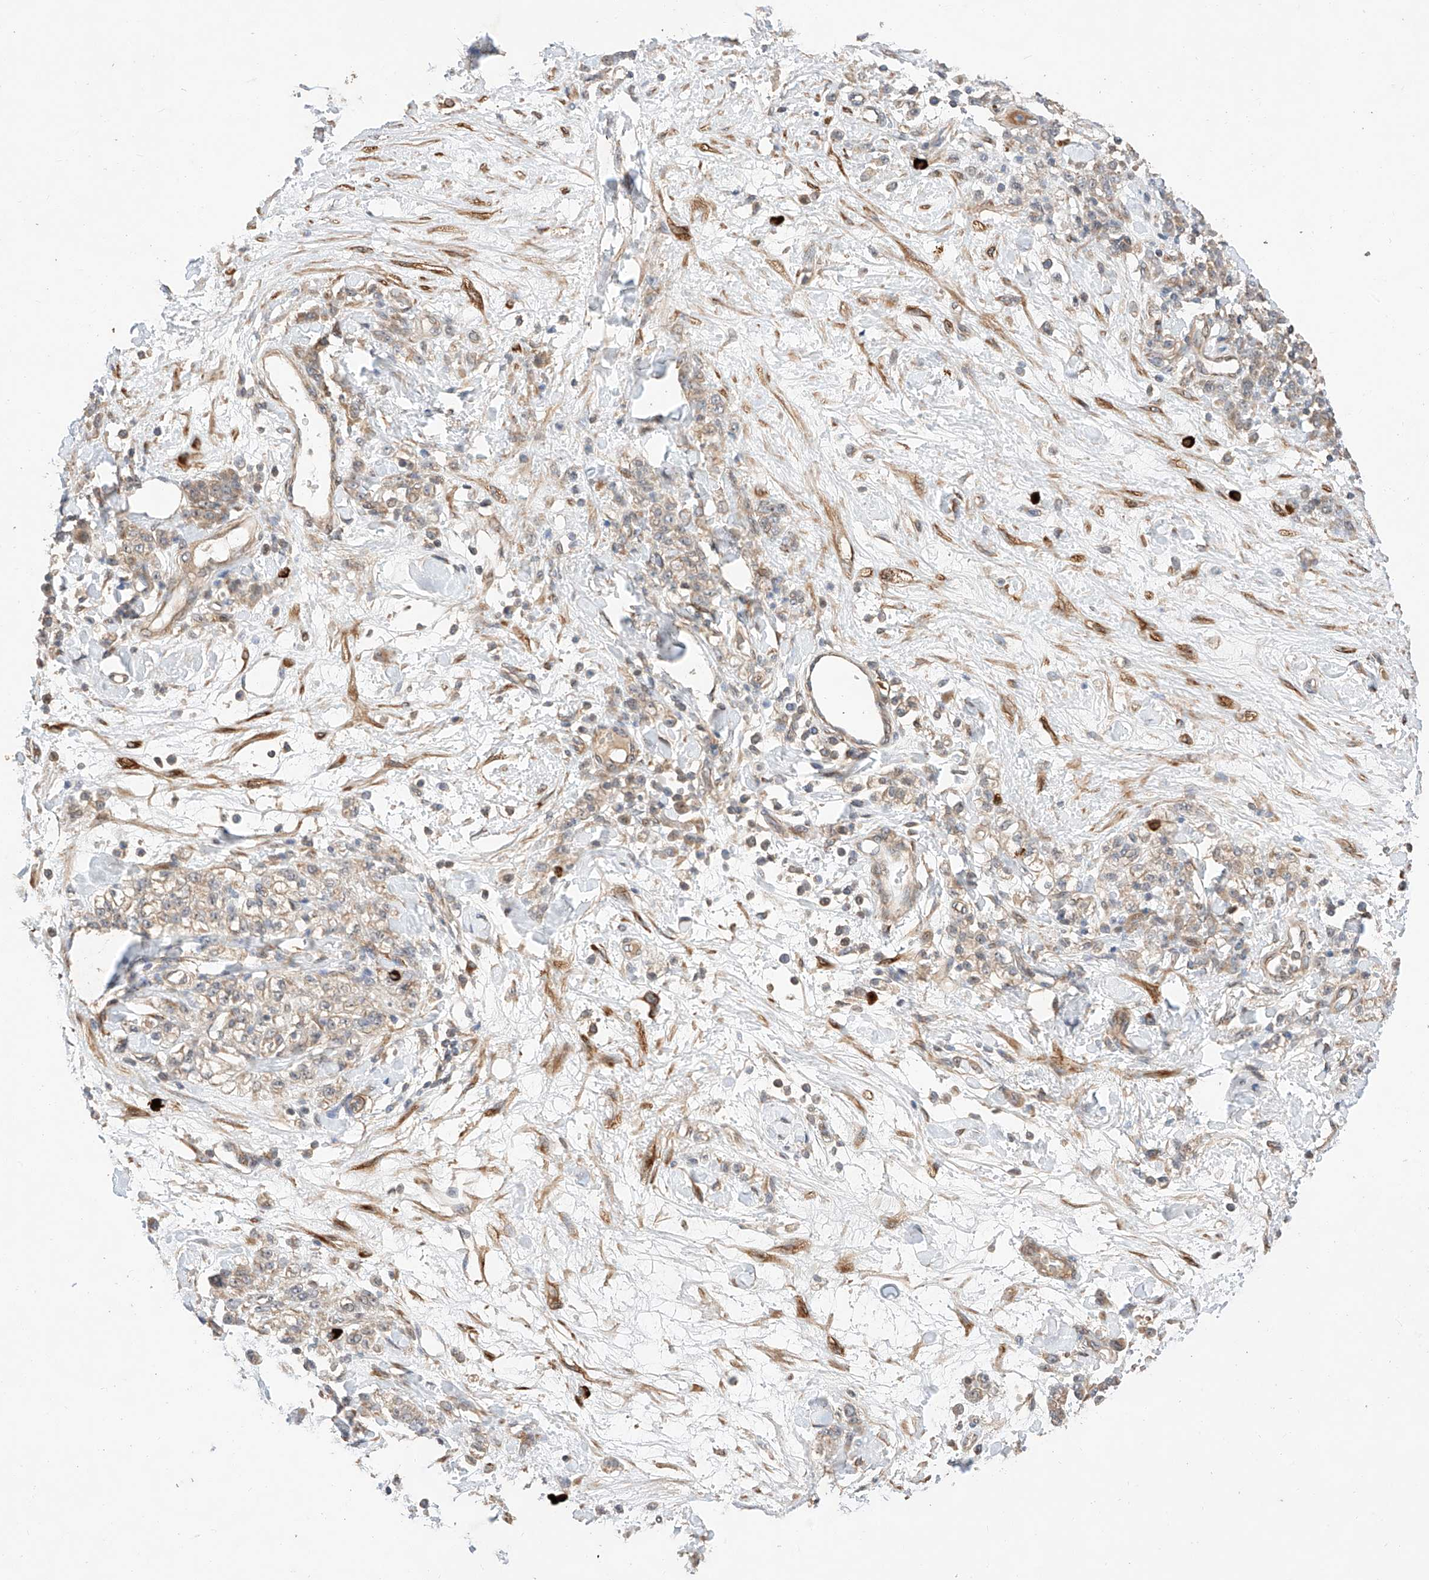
{"staining": {"intensity": "weak", "quantity": ">75%", "location": "cytoplasmic/membranous"}, "tissue": "stomach cancer", "cell_type": "Tumor cells", "image_type": "cancer", "snomed": [{"axis": "morphology", "description": "Normal tissue, NOS"}, {"axis": "morphology", "description": "Adenocarcinoma, NOS"}, {"axis": "topography", "description": "Stomach"}], "caption": "IHC of human stomach cancer reveals low levels of weak cytoplasmic/membranous positivity in approximately >75% of tumor cells. The staining is performed using DAB (3,3'-diaminobenzidine) brown chromogen to label protein expression. The nuclei are counter-stained blue using hematoxylin.", "gene": "RAB23", "patient": {"sex": "male", "age": 82}}